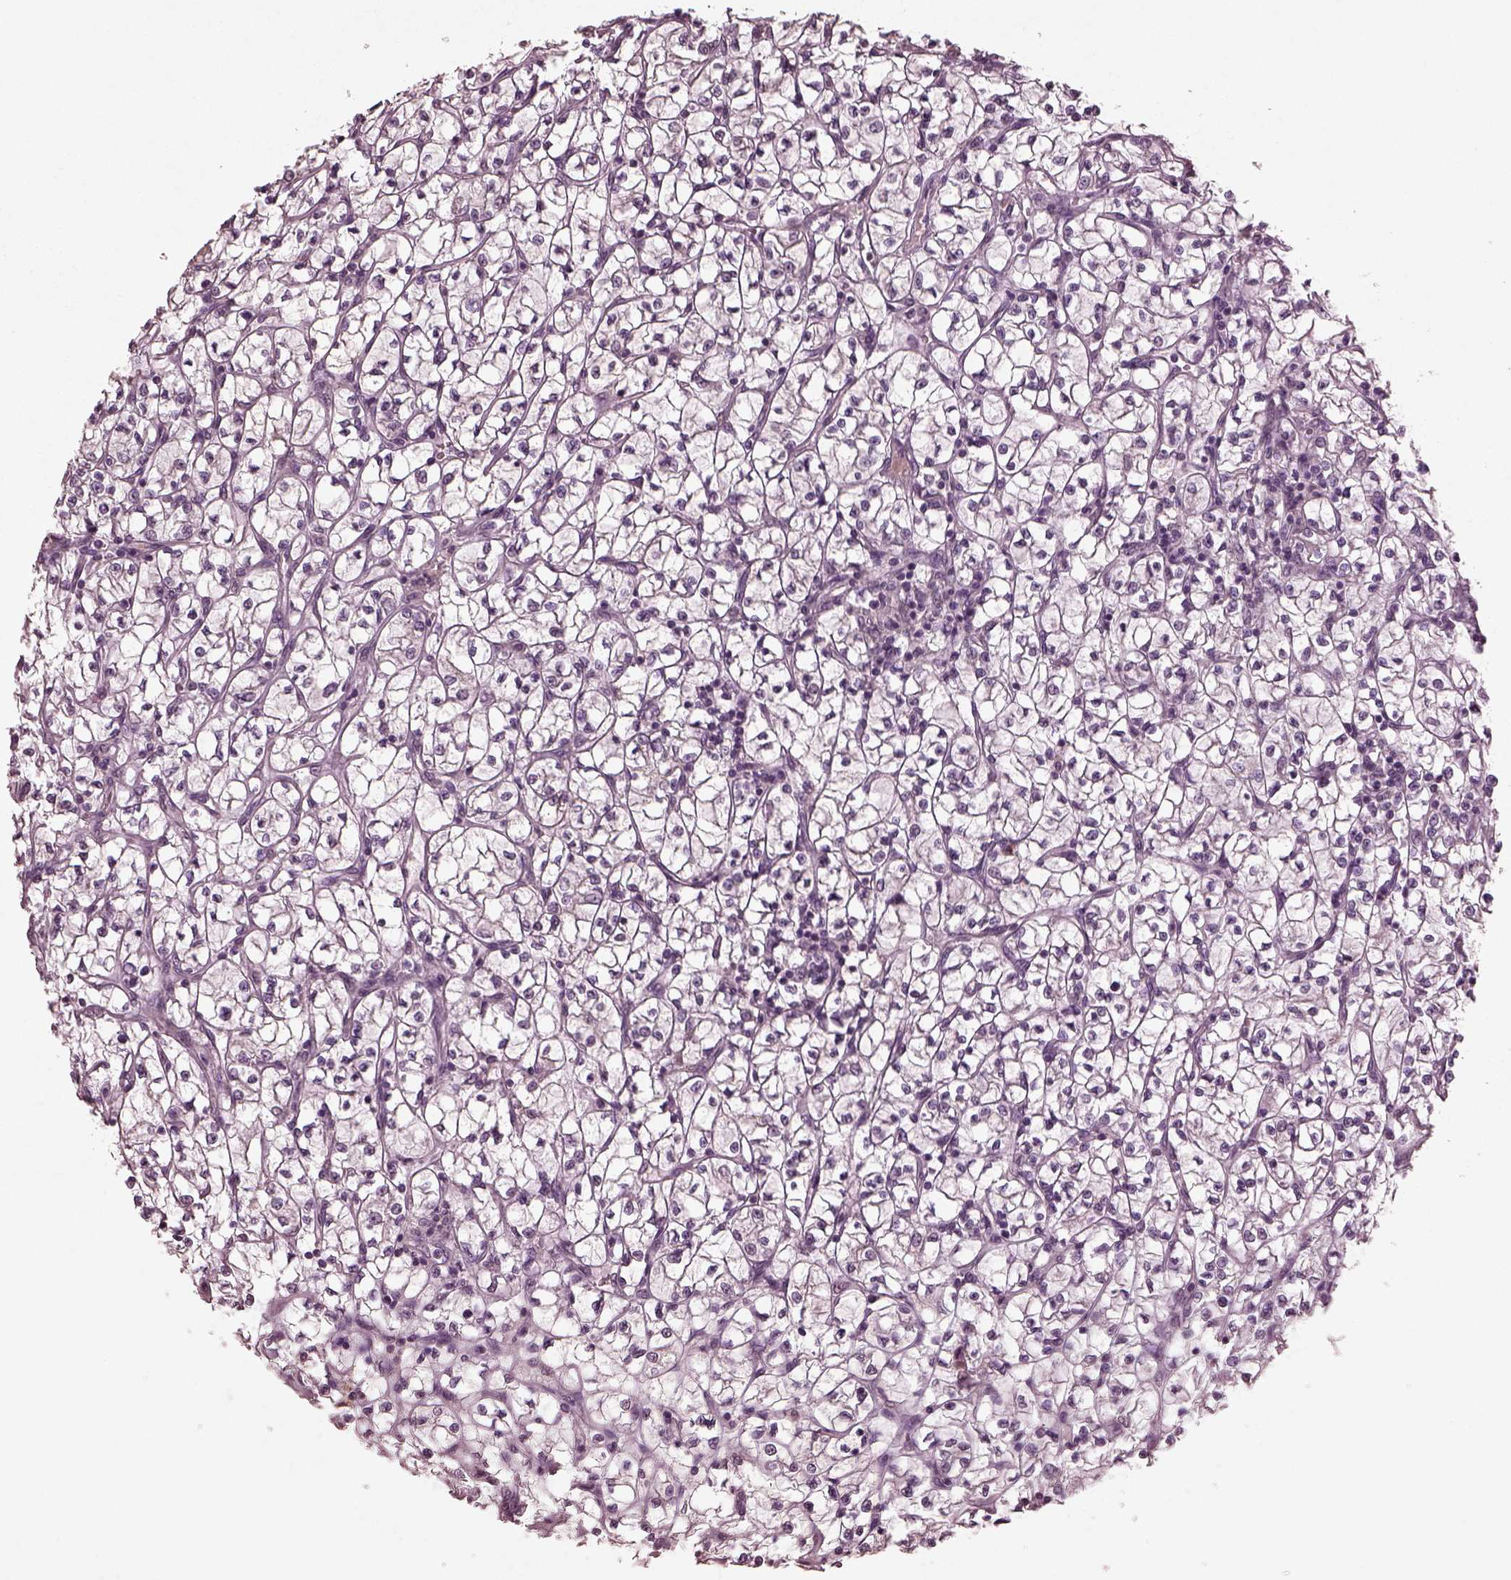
{"staining": {"intensity": "negative", "quantity": "none", "location": "none"}, "tissue": "renal cancer", "cell_type": "Tumor cells", "image_type": "cancer", "snomed": [{"axis": "morphology", "description": "Adenocarcinoma, NOS"}, {"axis": "topography", "description": "Kidney"}], "caption": "Tumor cells show no significant protein expression in renal cancer (adenocarcinoma). (DAB IHC visualized using brightfield microscopy, high magnification).", "gene": "IL18RAP", "patient": {"sex": "female", "age": 64}}